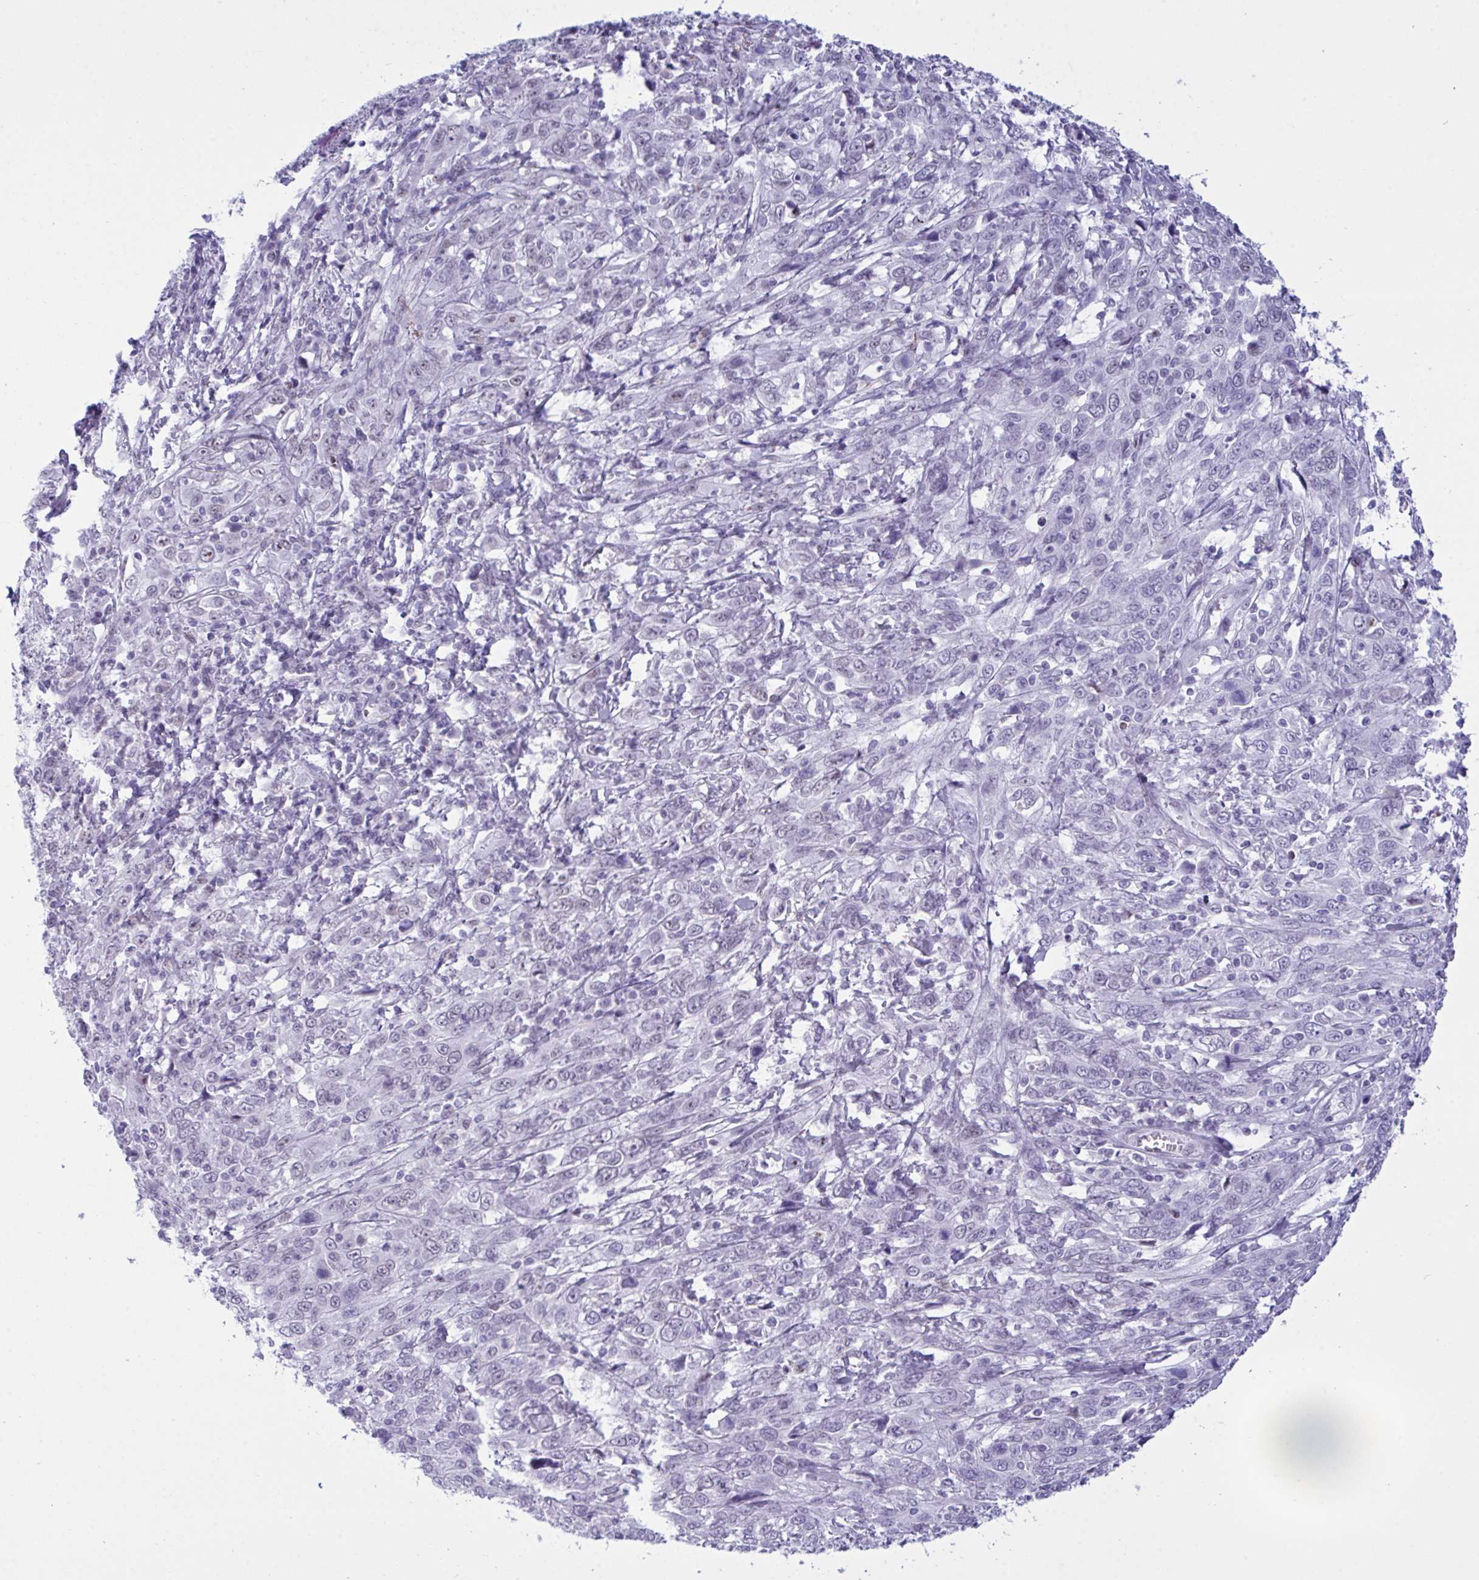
{"staining": {"intensity": "negative", "quantity": "none", "location": "none"}, "tissue": "cervical cancer", "cell_type": "Tumor cells", "image_type": "cancer", "snomed": [{"axis": "morphology", "description": "Squamous cell carcinoma, NOS"}, {"axis": "topography", "description": "Cervix"}], "caption": "DAB (3,3'-diaminobenzidine) immunohistochemical staining of human cervical squamous cell carcinoma reveals no significant expression in tumor cells.", "gene": "ELN", "patient": {"sex": "female", "age": 46}}